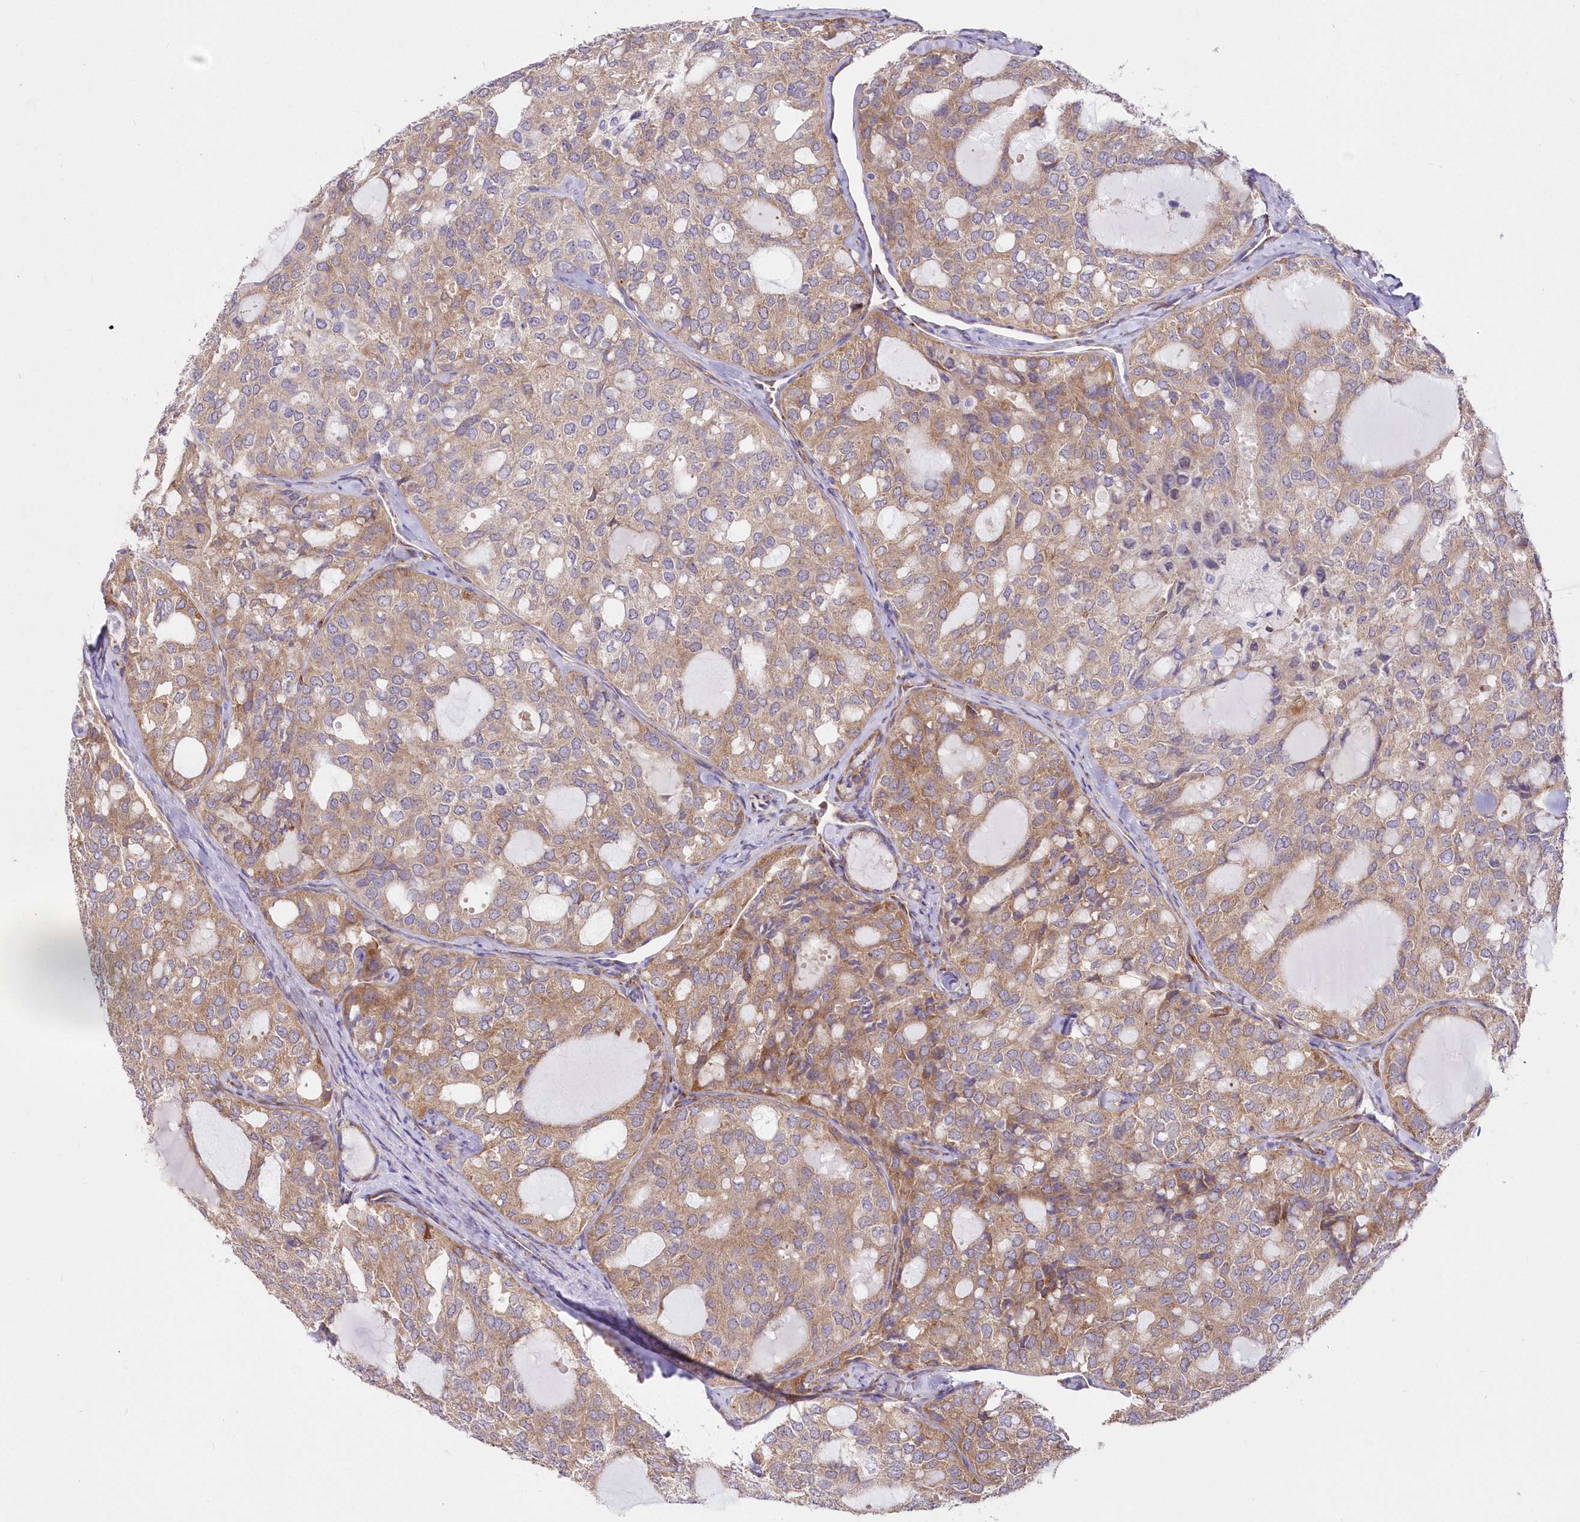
{"staining": {"intensity": "moderate", "quantity": ">75%", "location": "cytoplasmic/membranous"}, "tissue": "thyroid cancer", "cell_type": "Tumor cells", "image_type": "cancer", "snomed": [{"axis": "morphology", "description": "Follicular adenoma carcinoma, NOS"}, {"axis": "topography", "description": "Thyroid gland"}], "caption": "Thyroid cancer (follicular adenoma carcinoma) tissue displays moderate cytoplasmic/membranous expression in approximately >75% of tumor cells", "gene": "YTHDC2", "patient": {"sex": "male", "age": 75}}